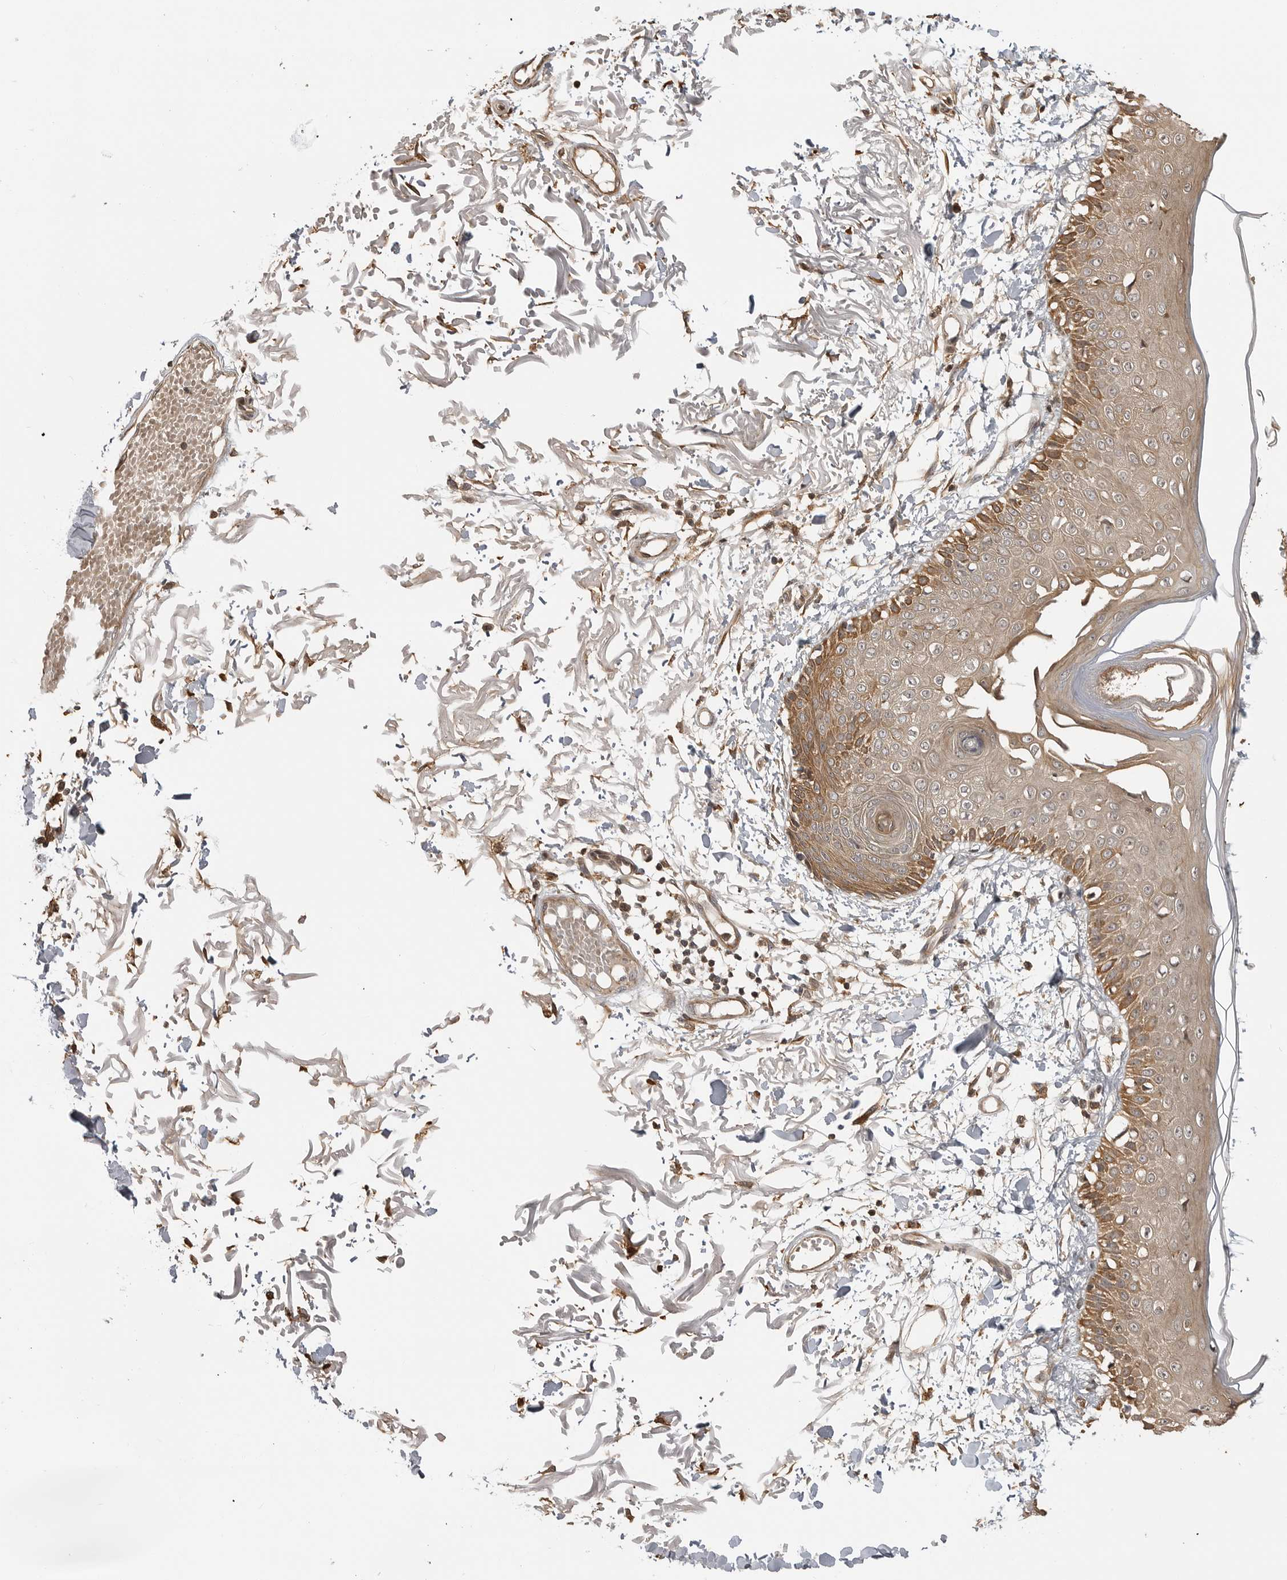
{"staining": {"intensity": "moderate", "quantity": ">75%", "location": "cytoplasmic/membranous"}, "tissue": "skin", "cell_type": "Fibroblasts", "image_type": "normal", "snomed": [{"axis": "morphology", "description": "Normal tissue, NOS"}, {"axis": "morphology", "description": "Squamous cell carcinoma, NOS"}, {"axis": "topography", "description": "Skin"}, {"axis": "topography", "description": "Peripheral nerve tissue"}], "caption": "Fibroblasts display medium levels of moderate cytoplasmic/membranous positivity in approximately >75% of cells in benign human skin.", "gene": "IDO1", "patient": {"sex": "male", "age": 83}}